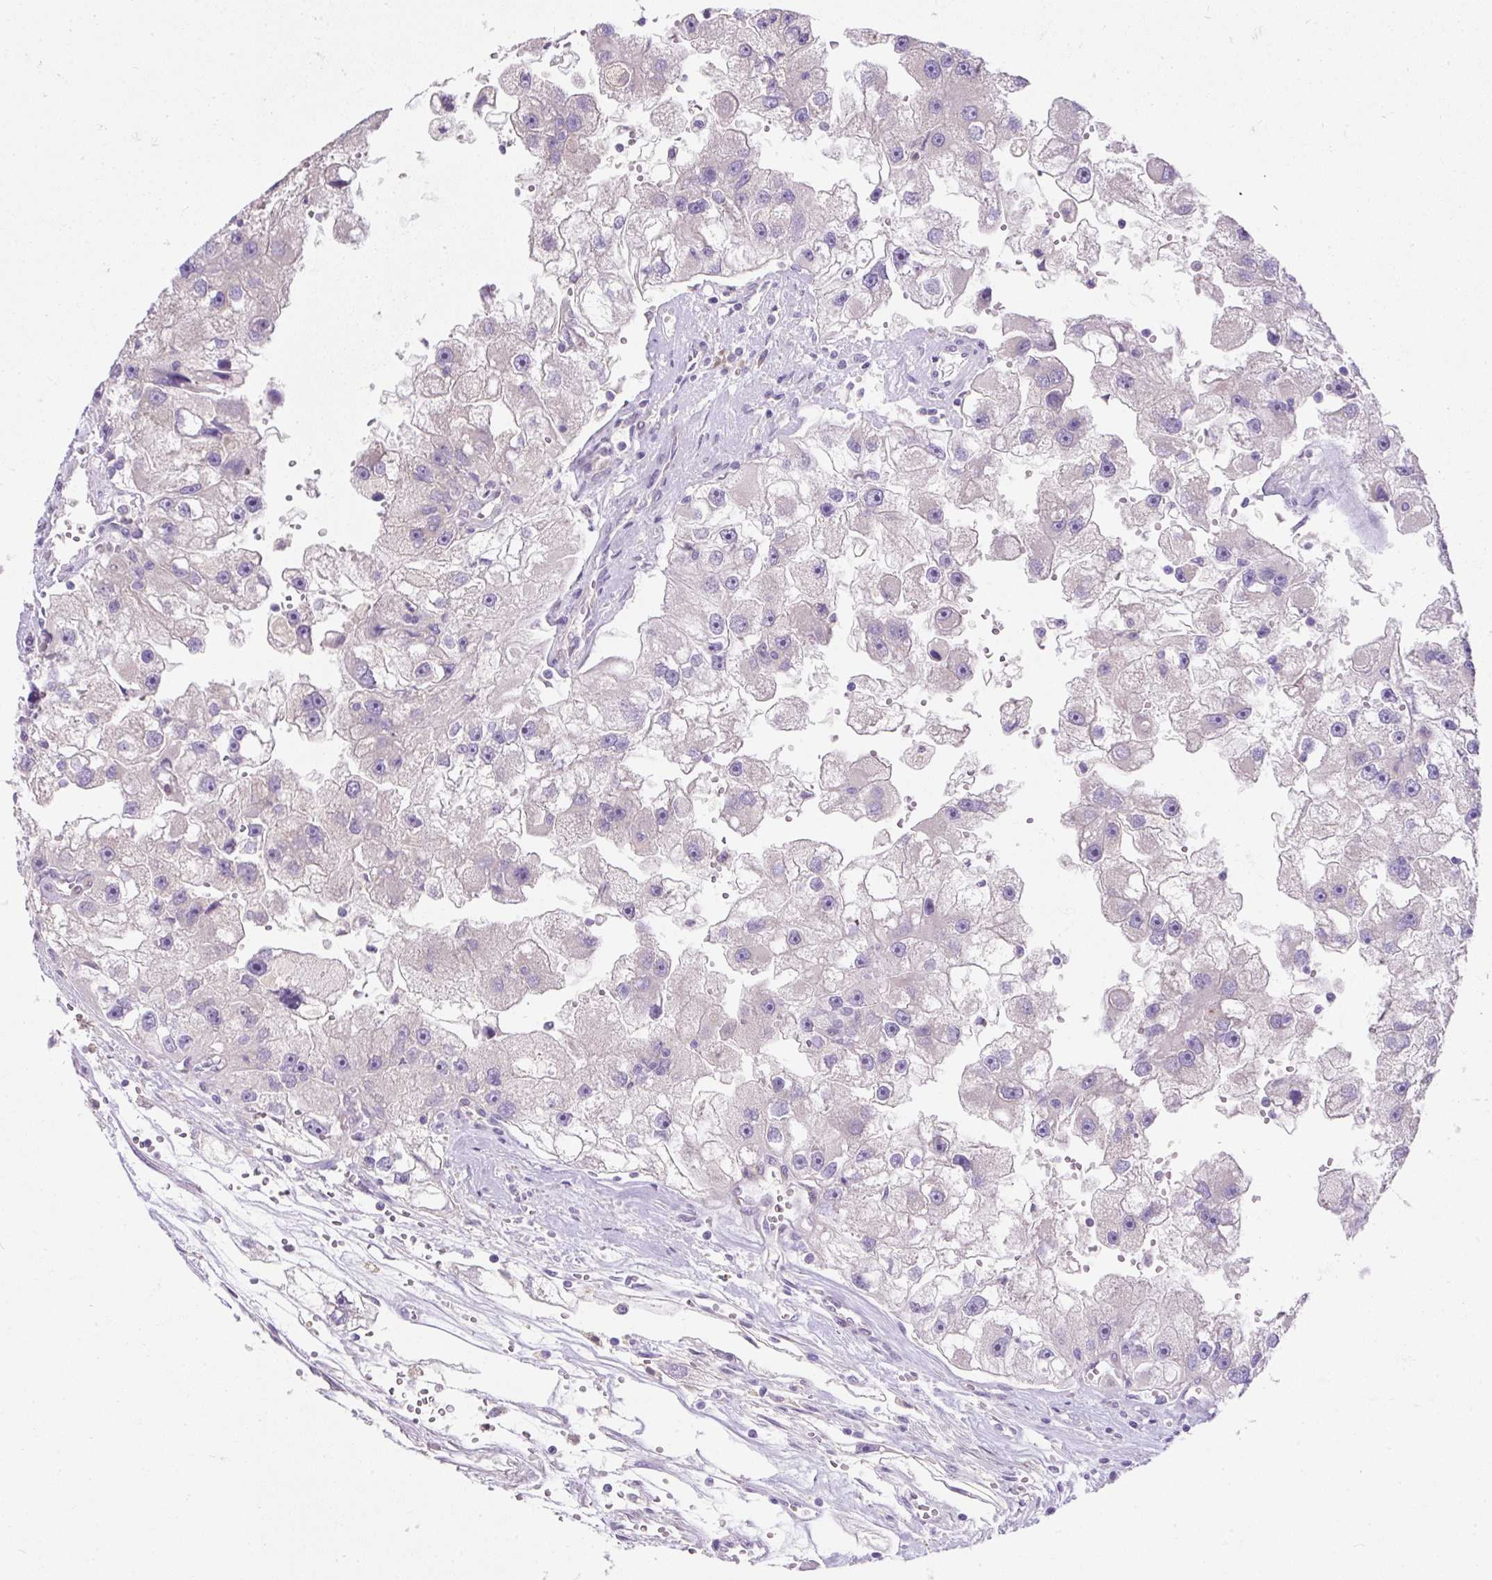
{"staining": {"intensity": "negative", "quantity": "none", "location": "none"}, "tissue": "renal cancer", "cell_type": "Tumor cells", "image_type": "cancer", "snomed": [{"axis": "morphology", "description": "Adenocarcinoma, NOS"}, {"axis": "topography", "description": "Kidney"}], "caption": "Immunohistochemical staining of human adenocarcinoma (renal) reveals no significant expression in tumor cells.", "gene": "SUSD5", "patient": {"sex": "male", "age": 63}}